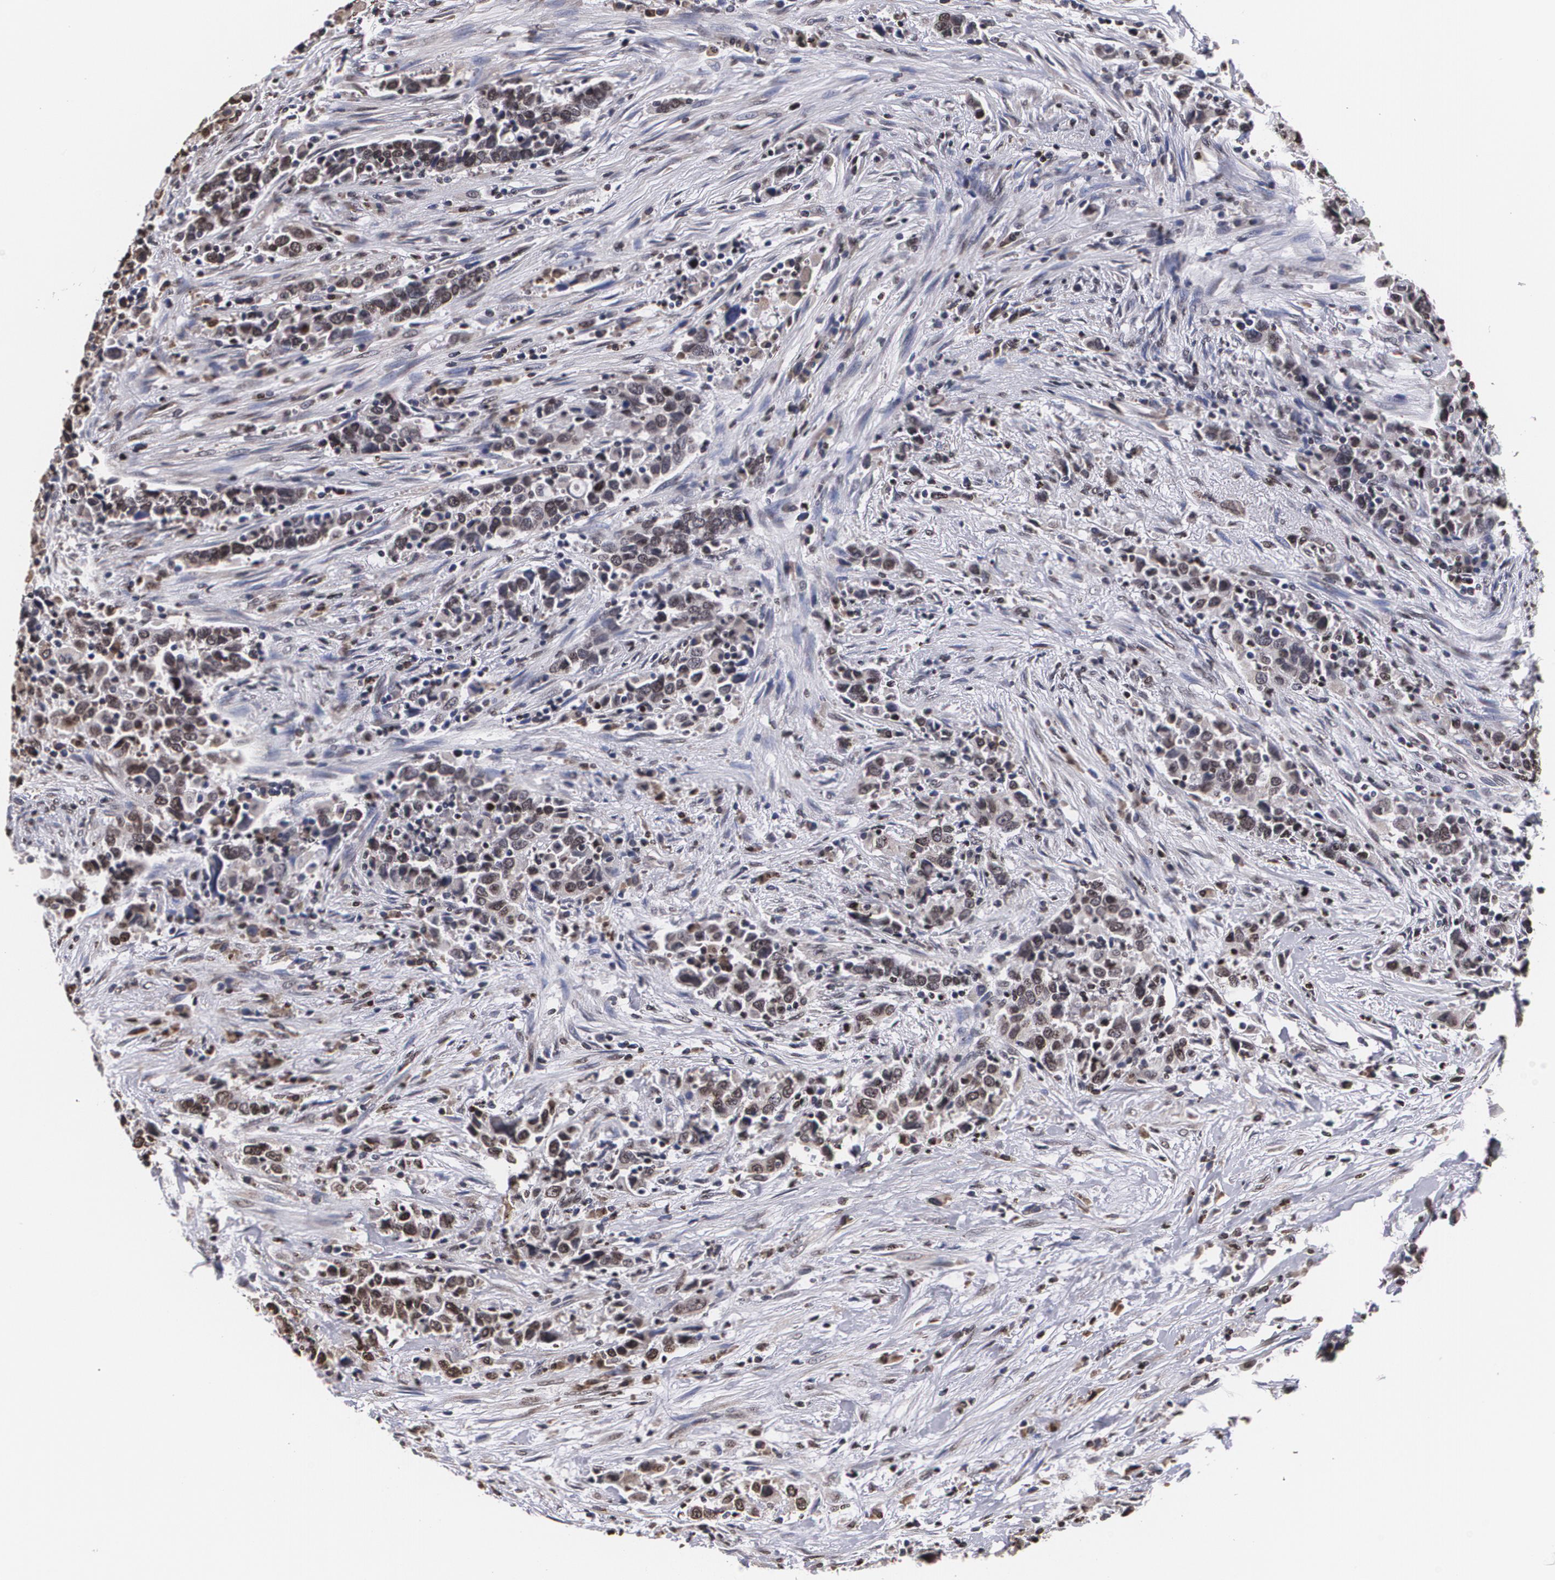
{"staining": {"intensity": "moderate", "quantity": "<25%", "location": "nuclear"}, "tissue": "urothelial cancer", "cell_type": "Tumor cells", "image_type": "cancer", "snomed": [{"axis": "morphology", "description": "Urothelial carcinoma, High grade"}, {"axis": "topography", "description": "Urinary bladder"}], "caption": "Tumor cells exhibit moderate nuclear positivity in about <25% of cells in high-grade urothelial carcinoma. The staining was performed using DAB, with brown indicating positive protein expression. Nuclei are stained blue with hematoxylin.", "gene": "MVP", "patient": {"sex": "male", "age": 61}}